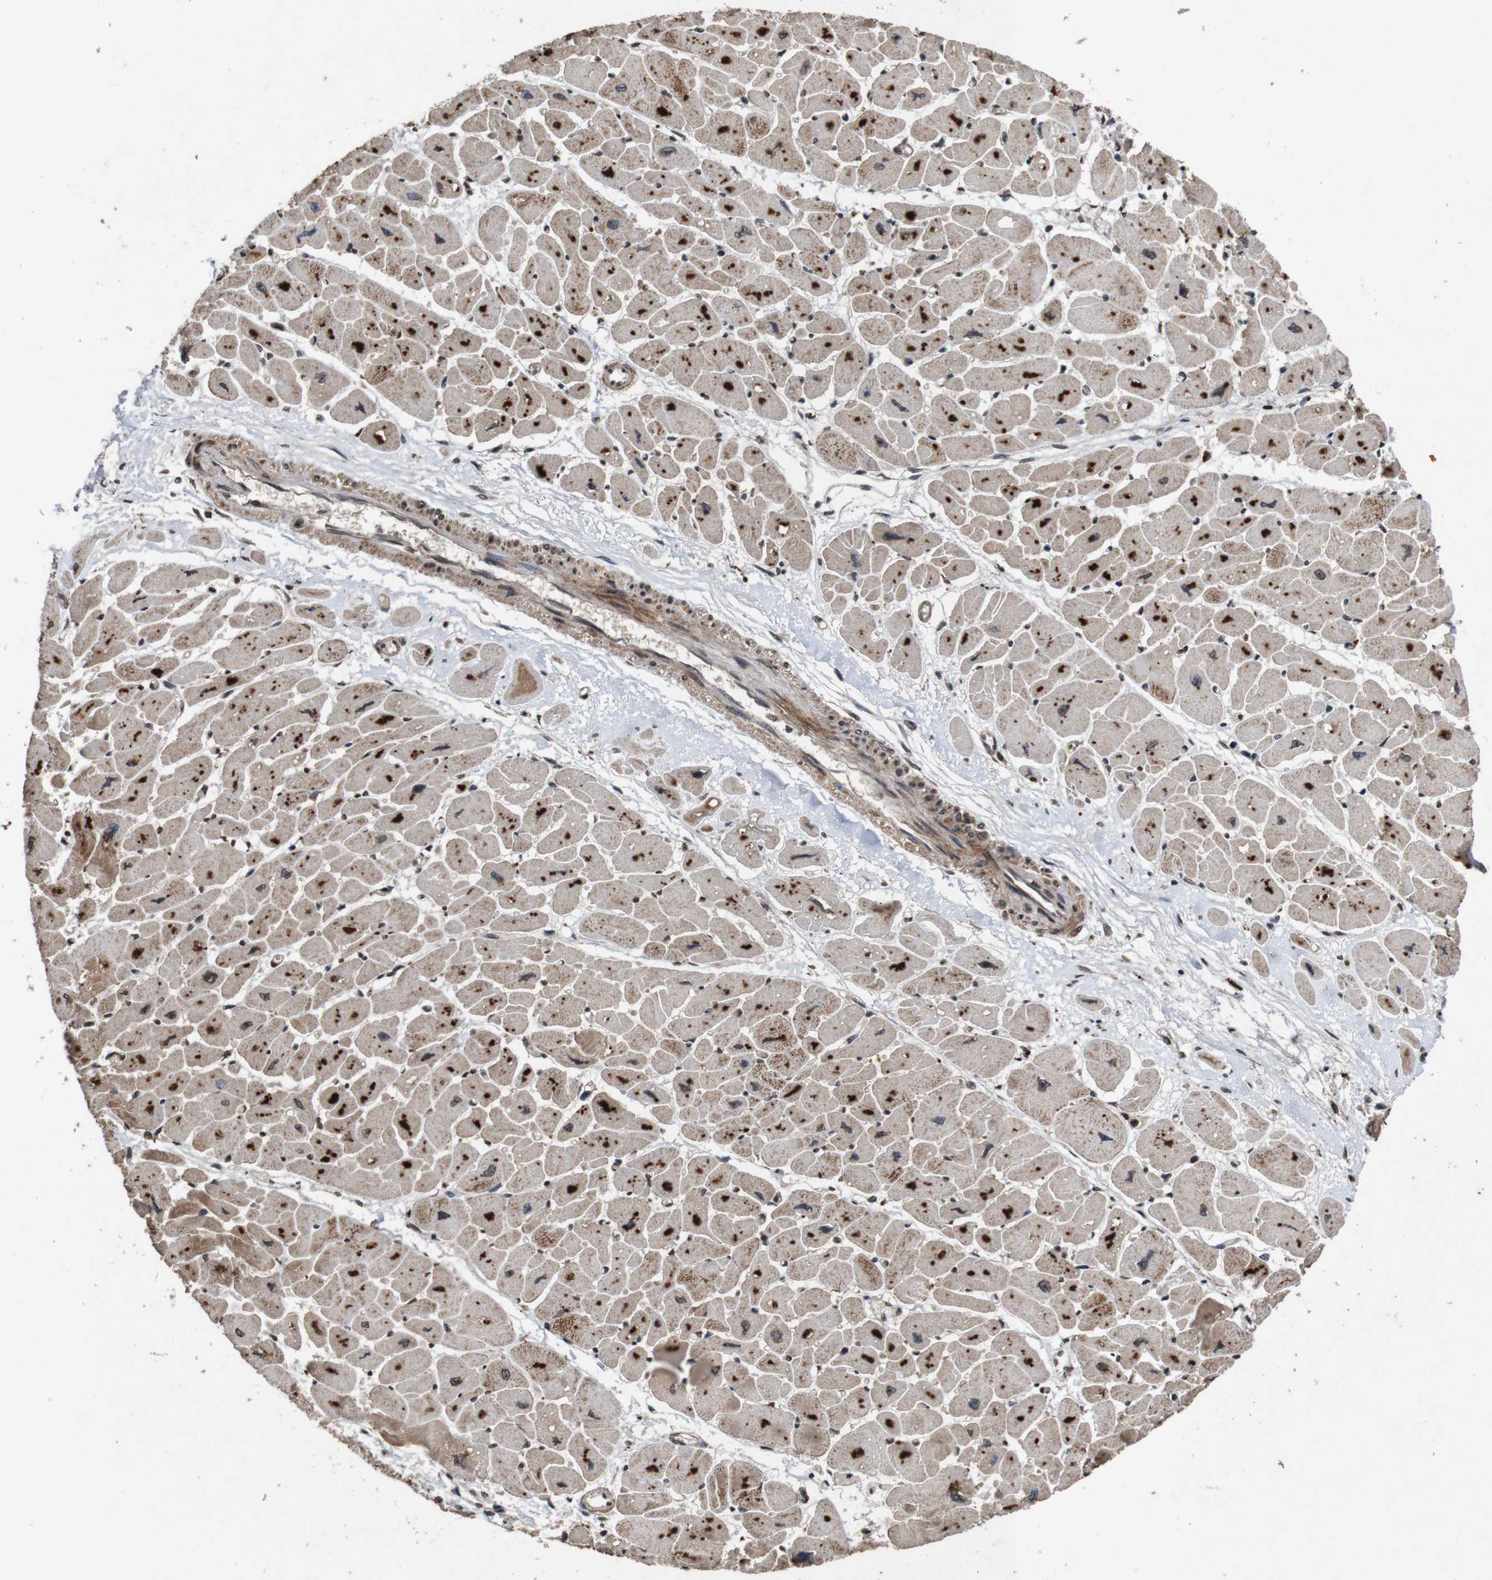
{"staining": {"intensity": "strong", "quantity": "25%-75%", "location": "cytoplasmic/membranous"}, "tissue": "heart muscle", "cell_type": "Cardiomyocytes", "image_type": "normal", "snomed": [{"axis": "morphology", "description": "Normal tissue, NOS"}, {"axis": "topography", "description": "Heart"}], "caption": "The image shows immunohistochemical staining of benign heart muscle. There is strong cytoplasmic/membranous positivity is identified in about 25%-75% of cardiomyocytes.", "gene": "SORL1", "patient": {"sex": "female", "age": 54}}